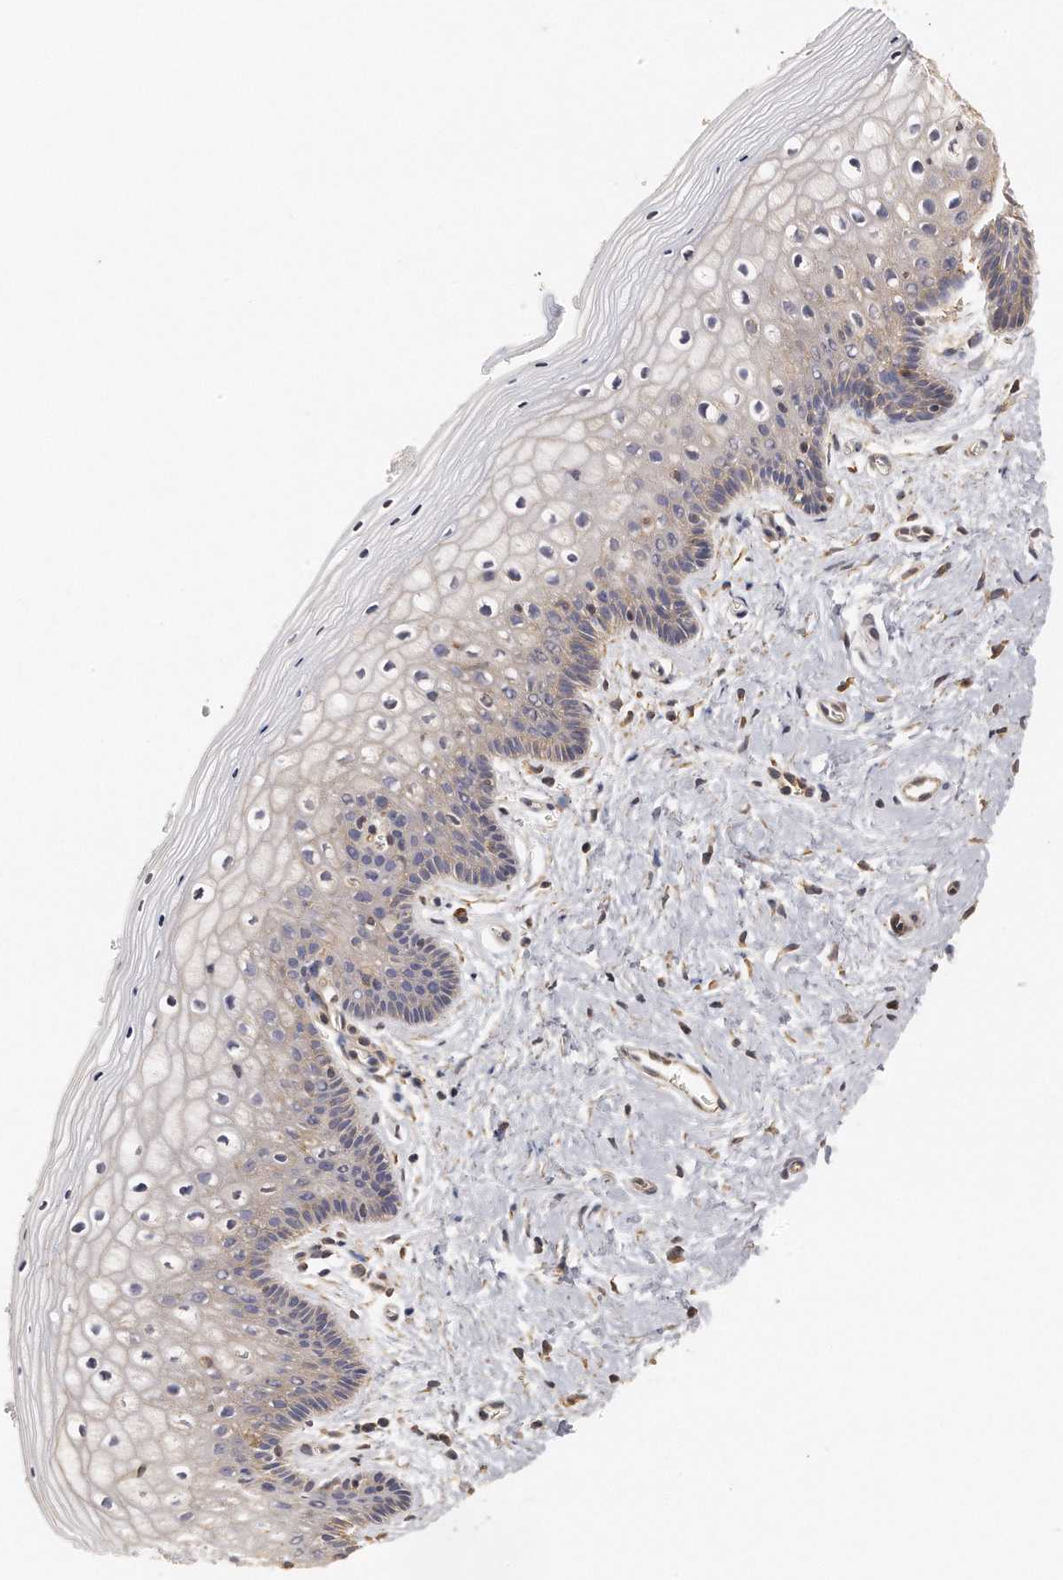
{"staining": {"intensity": "moderate", "quantity": "25%-75%", "location": "cytoplasmic/membranous"}, "tissue": "vagina", "cell_type": "Squamous epithelial cells", "image_type": "normal", "snomed": [{"axis": "morphology", "description": "Normal tissue, NOS"}, {"axis": "topography", "description": "Vagina"}], "caption": "Immunohistochemical staining of unremarkable vagina displays 25%-75% levels of moderate cytoplasmic/membranous protein expression in approximately 25%-75% of squamous epithelial cells. The staining was performed using DAB to visualize the protein expression in brown, while the nuclei were stained in blue with hematoxylin (Magnification: 20x).", "gene": "CHST7", "patient": {"sex": "female", "age": 46}}